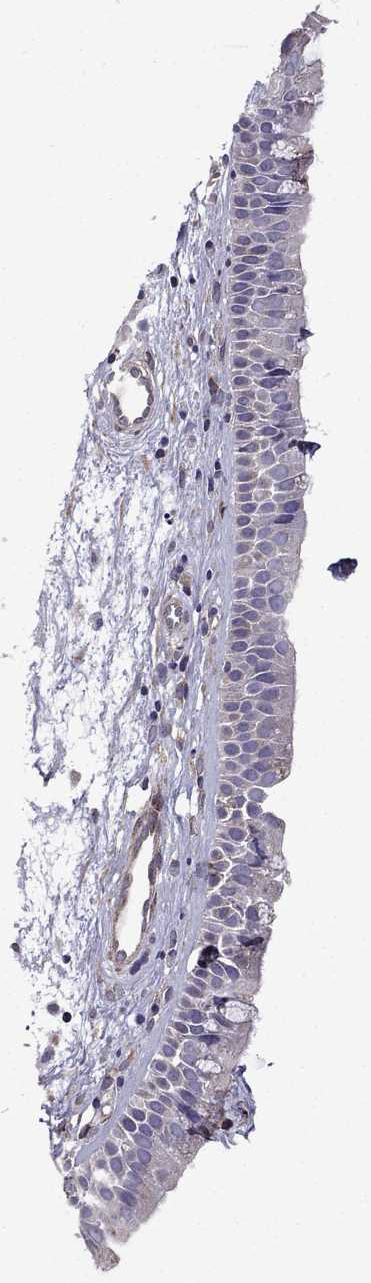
{"staining": {"intensity": "negative", "quantity": "none", "location": "none"}, "tissue": "nasopharynx", "cell_type": "Respiratory epithelial cells", "image_type": "normal", "snomed": [{"axis": "morphology", "description": "Normal tissue, NOS"}, {"axis": "topography", "description": "Nasopharynx"}], "caption": "Image shows no significant protein expression in respiratory epithelial cells of benign nasopharynx.", "gene": "MAP4", "patient": {"sex": "female", "age": 68}}